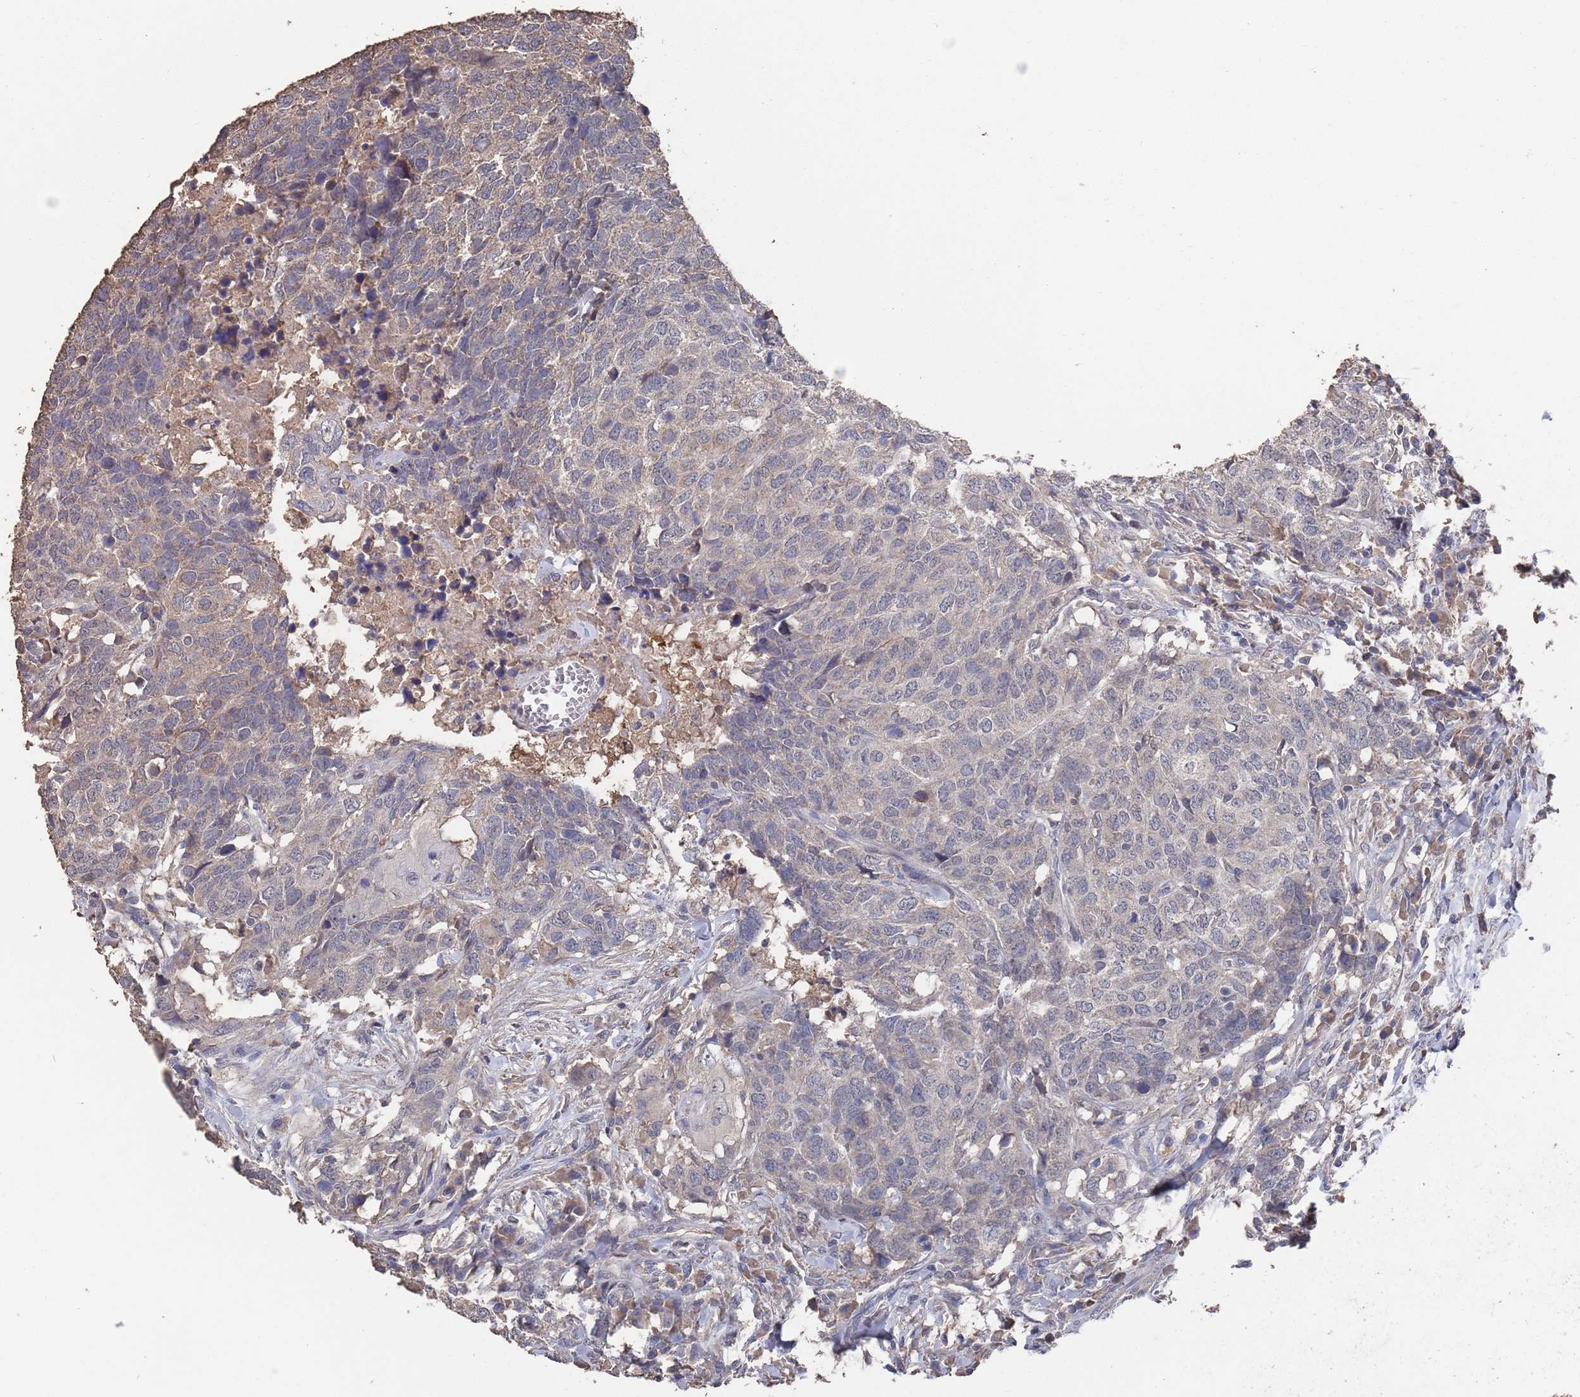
{"staining": {"intensity": "weak", "quantity": "<25%", "location": "cytoplasmic/membranous"}, "tissue": "head and neck cancer", "cell_type": "Tumor cells", "image_type": "cancer", "snomed": [{"axis": "morphology", "description": "Normal tissue, NOS"}, {"axis": "morphology", "description": "Squamous cell carcinoma, NOS"}, {"axis": "topography", "description": "Skeletal muscle"}, {"axis": "topography", "description": "Vascular tissue"}, {"axis": "topography", "description": "Peripheral nerve tissue"}, {"axis": "topography", "description": "Head-Neck"}], "caption": "This is an immunohistochemistry (IHC) micrograph of head and neck squamous cell carcinoma. There is no positivity in tumor cells.", "gene": "BTBD18", "patient": {"sex": "male", "age": 66}}